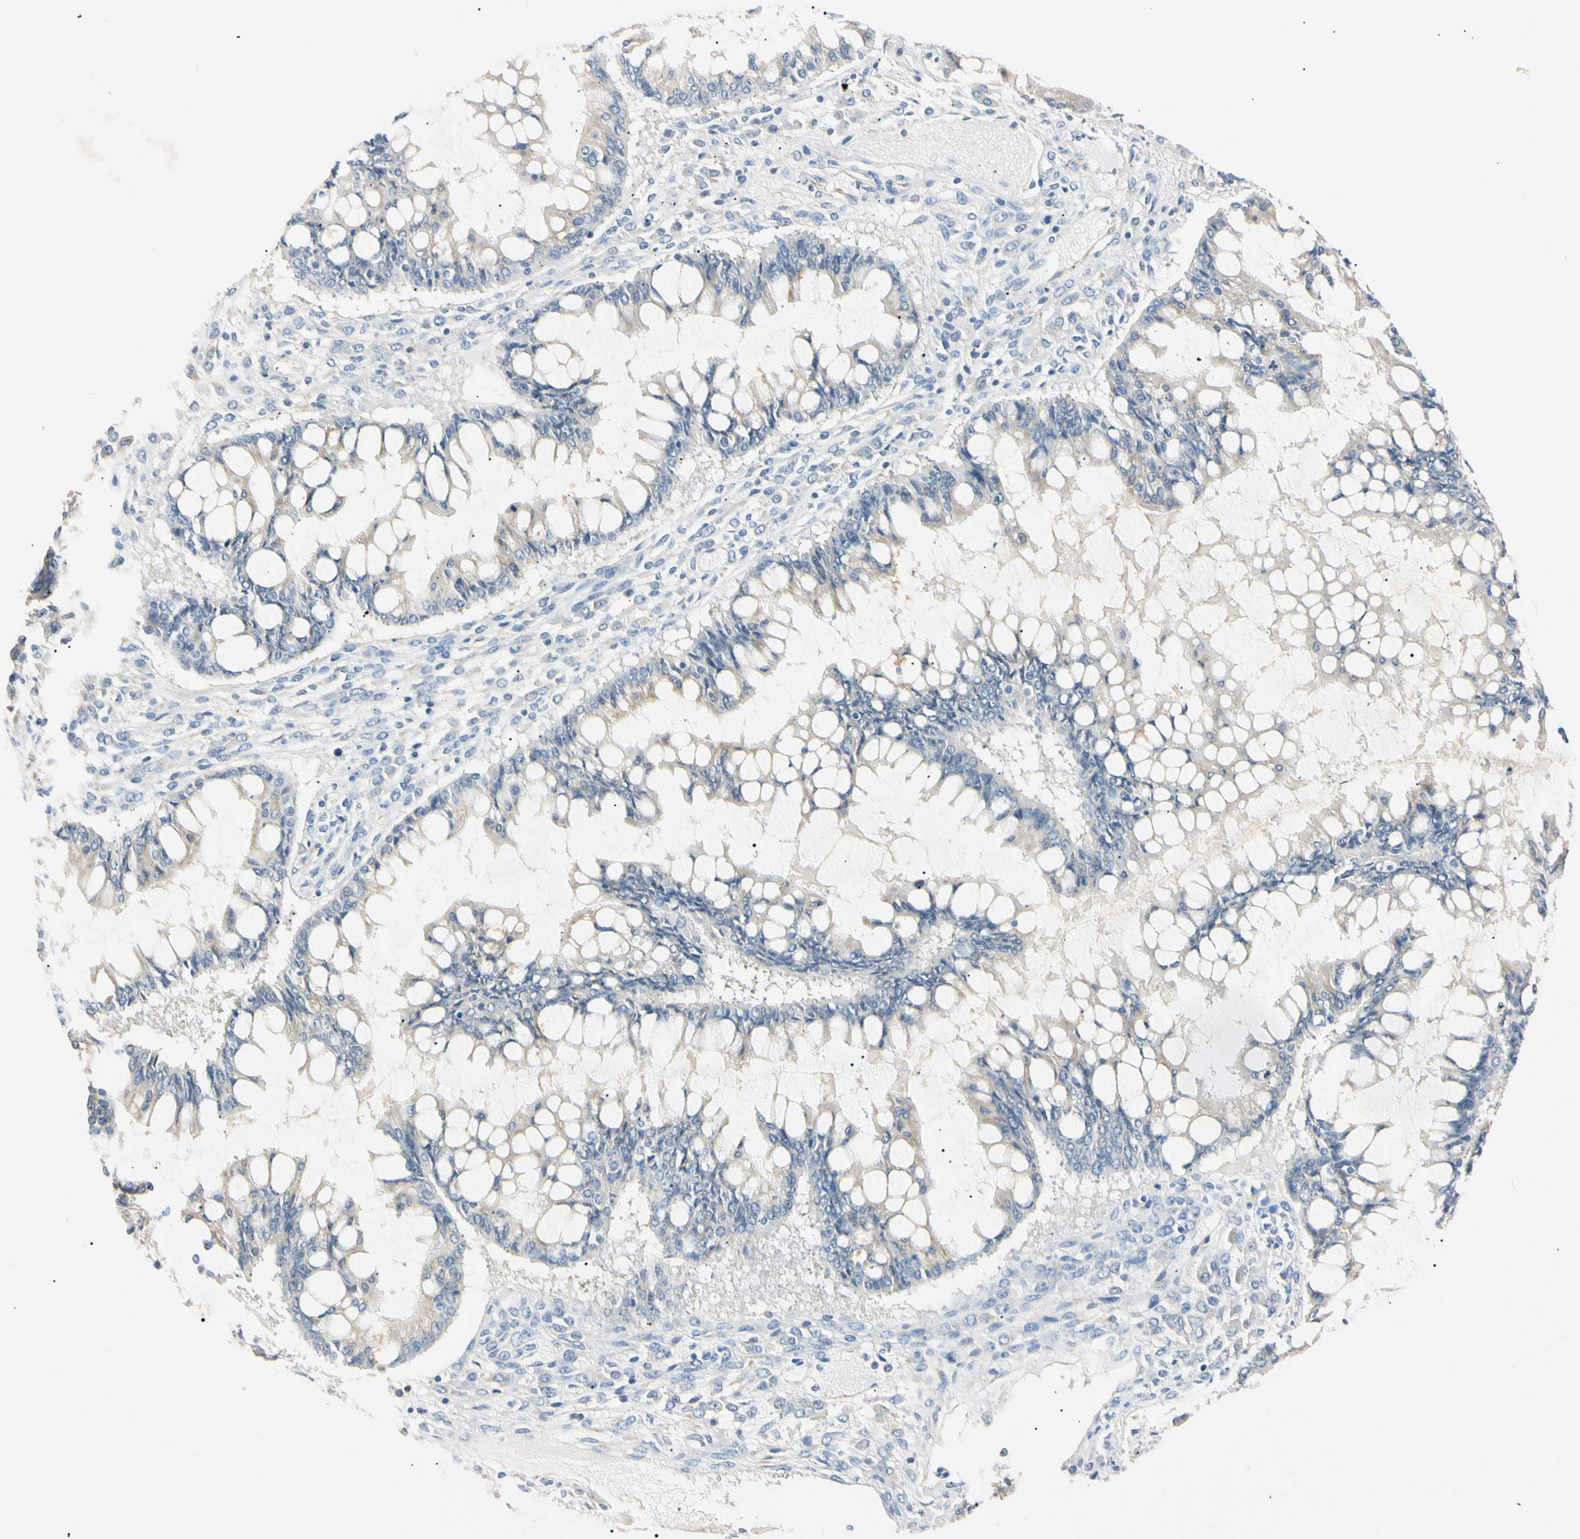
{"staining": {"intensity": "weak", "quantity": "25%-75%", "location": "cytoplasmic/membranous"}, "tissue": "ovarian cancer", "cell_type": "Tumor cells", "image_type": "cancer", "snomed": [{"axis": "morphology", "description": "Cystadenocarcinoma, mucinous, NOS"}, {"axis": "topography", "description": "Ovary"}], "caption": "Immunohistochemistry (IHC) (DAB (3,3'-diaminobenzidine)) staining of ovarian cancer displays weak cytoplasmic/membranous protein staining in about 25%-75% of tumor cells.", "gene": "DNAJB12", "patient": {"sex": "female", "age": 73}}